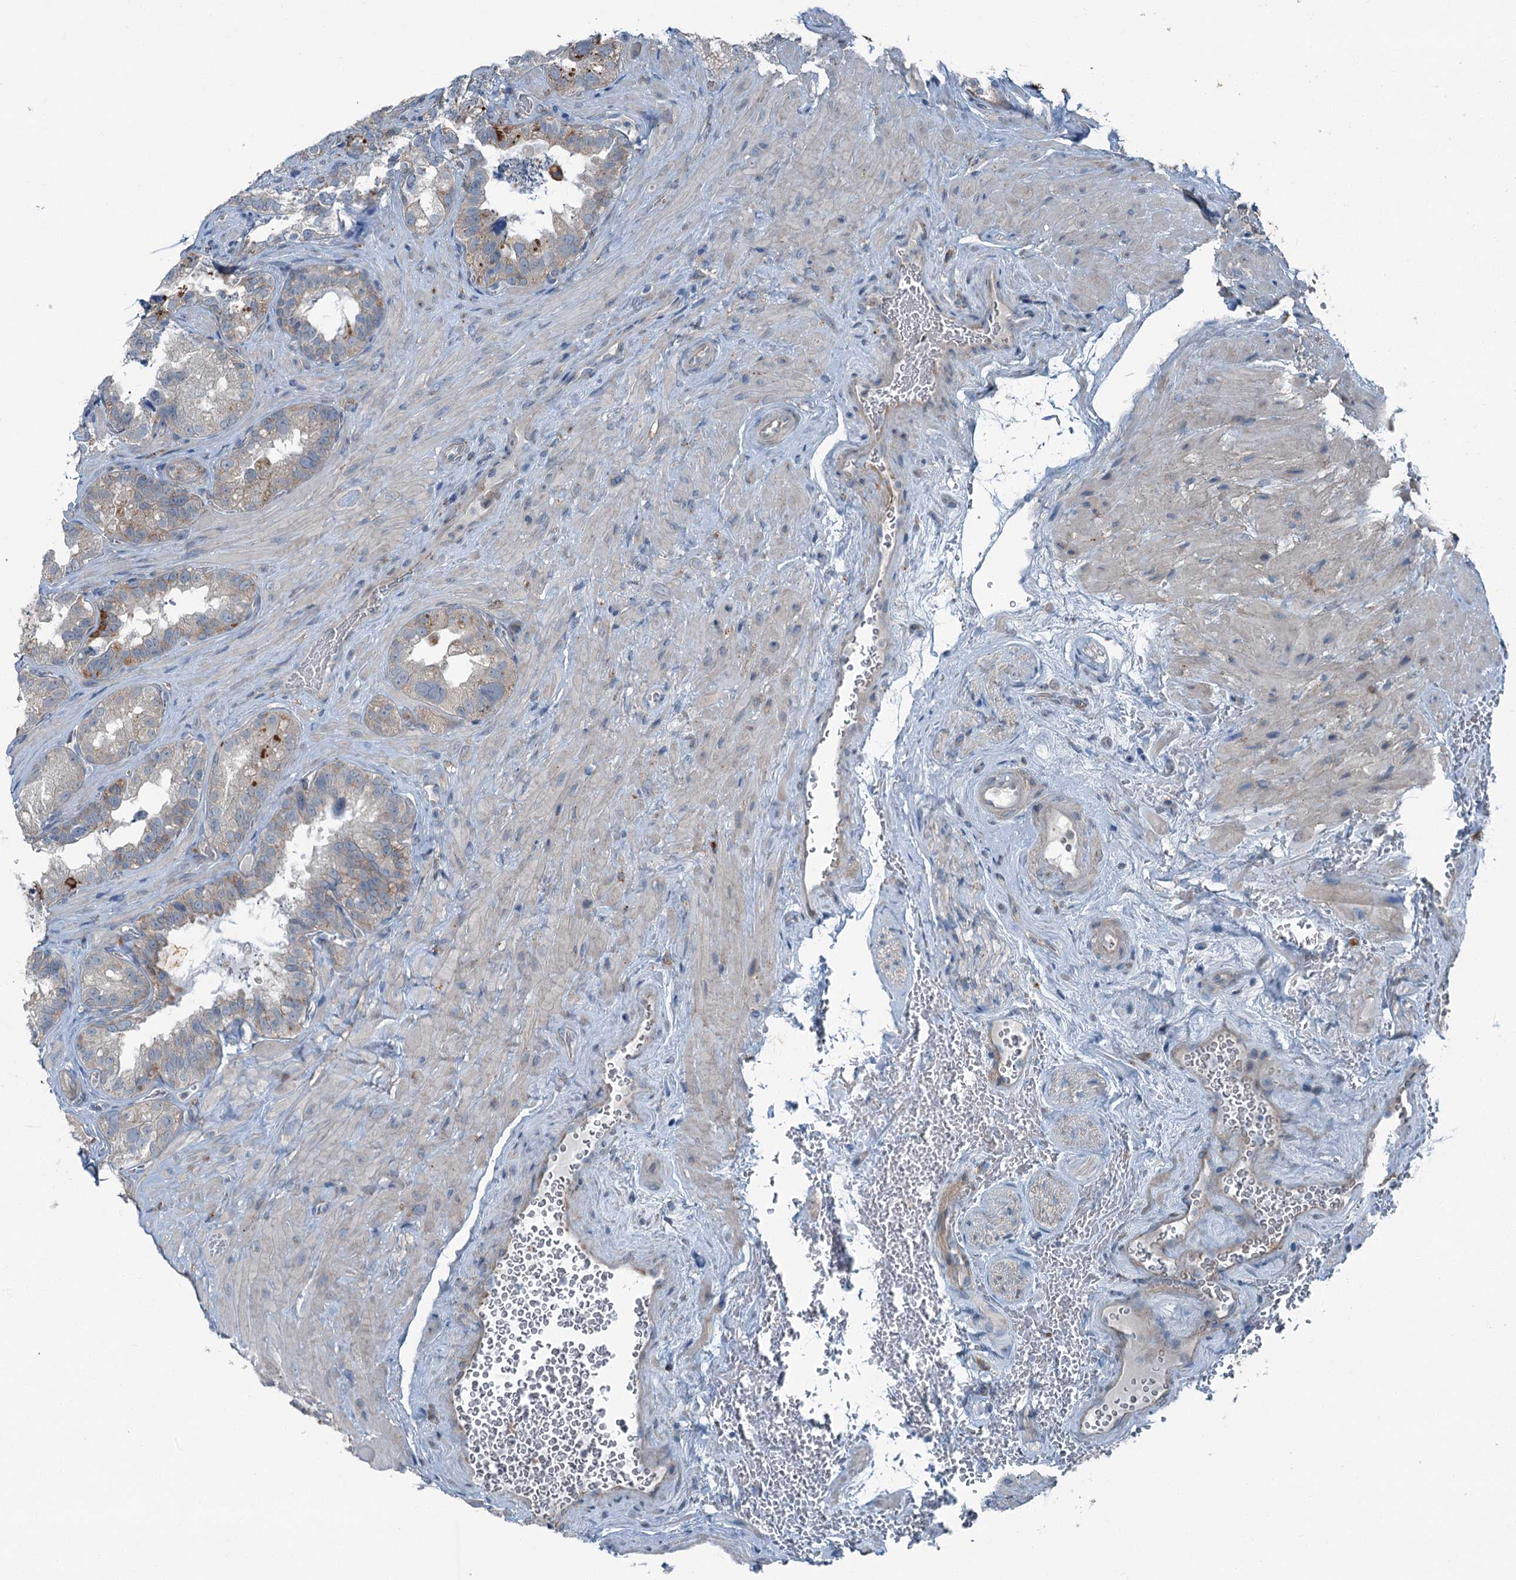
{"staining": {"intensity": "weak", "quantity": "<25%", "location": "cytoplasmic/membranous"}, "tissue": "seminal vesicle", "cell_type": "Glandular cells", "image_type": "normal", "snomed": [{"axis": "morphology", "description": "Normal tissue, NOS"}, {"axis": "topography", "description": "Seminal veicle"}, {"axis": "topography", "description": "Peripheral nerve tissue"}], "caption": "This is an immunohistochemistry histopathology image of unremarkable seminal vesicle. There is no positivity in glandular cells.", "gene": "AXL", "patient": {"sex": "male", "age": 67}}